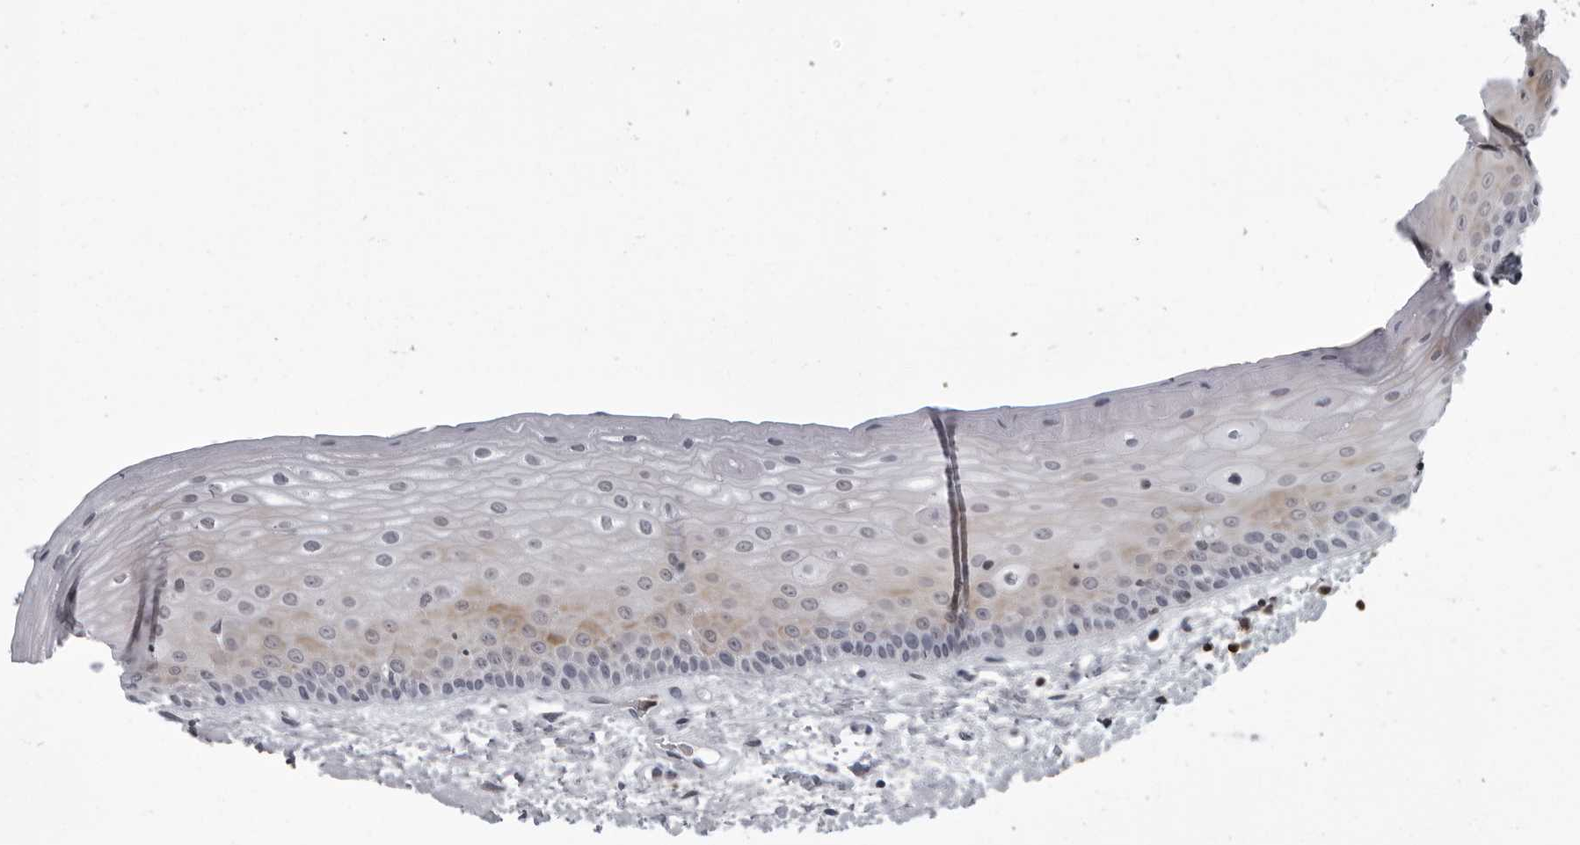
{"staining": {"intensity": "moderate", "quantity": "25%-75%", "location": "cytoplasmic/membranous"}, "tissue": "oral mucosa", "cell_type": "Squamous epithelial cells", "image_type": "normal", "snomed": [{"axis": "morphology", "description": "Normal tissue, NOS"}, {"axis": "topography", "description": "Oral tissue"}], "caption": "Squamous epithelial cells exhibit medium levels of moderate cytoplasmic/membranous expression in approximately 25%-75% of cells in normal human oral mucosa.", "gene": "RTCA", "patient": {"sex": "female", "age": 76}}